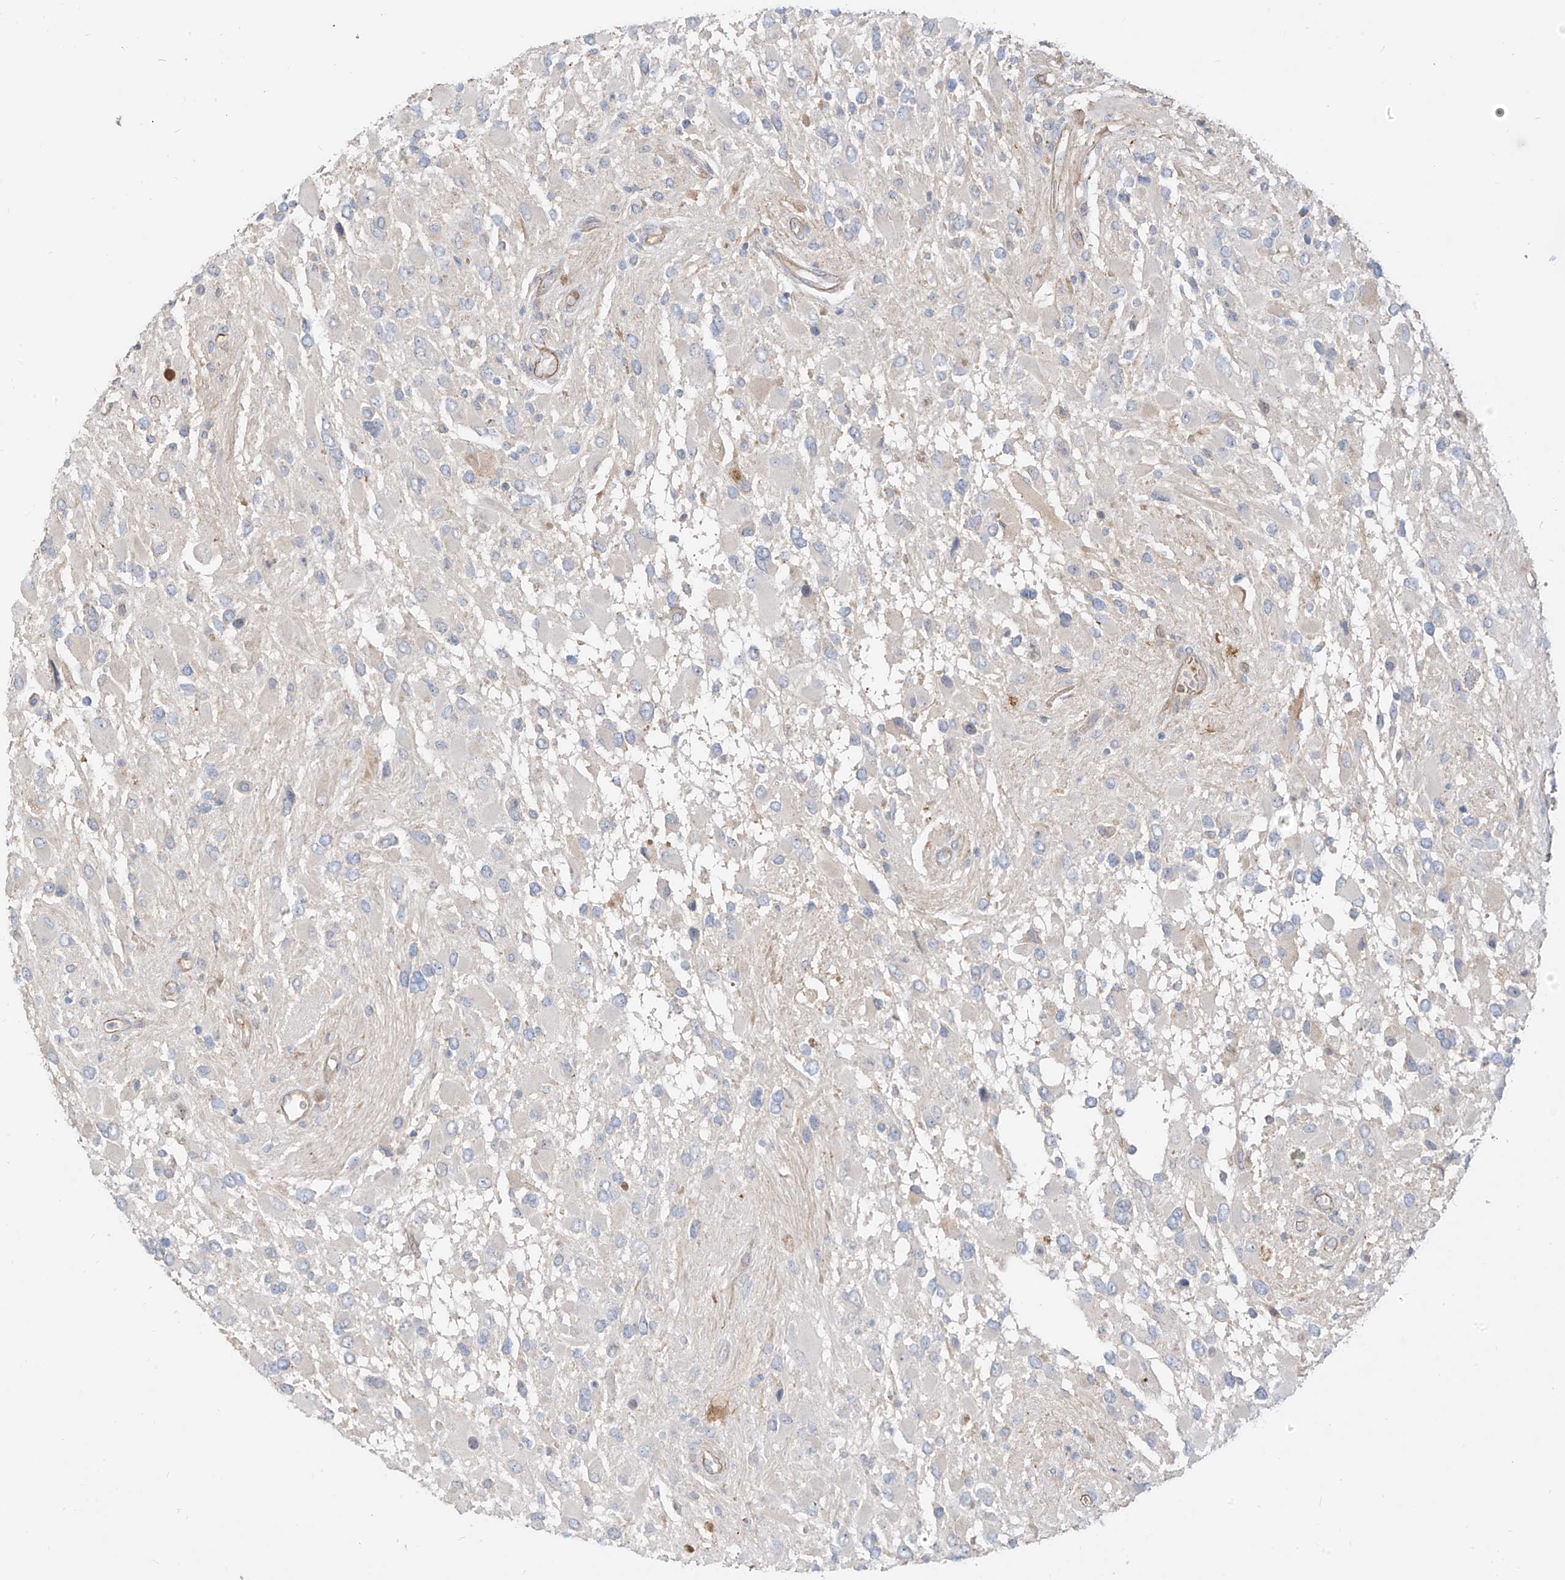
{"staining": {"intensity": "negative", "quantity": "none", "location": "none"}, "tissue": "glioma", "cell_type": "Tumor cells", "image_type": "cancer", "snomed": [{"axis": "morphology", "description": "Glioma, malignant, High grade"}, {"axis": "topography", "description": "Brain"}], "caption": "High magnification brightfield microscopy of malignant glioma (high-grade) stained with DAB (3,3'-diaminobenzidine) (brown) and counterstained with hematoxylin (blue): tumor cells show no significant staining.", "gene": "C2orf42", "patient": {"sex": "male", "age": 53}}